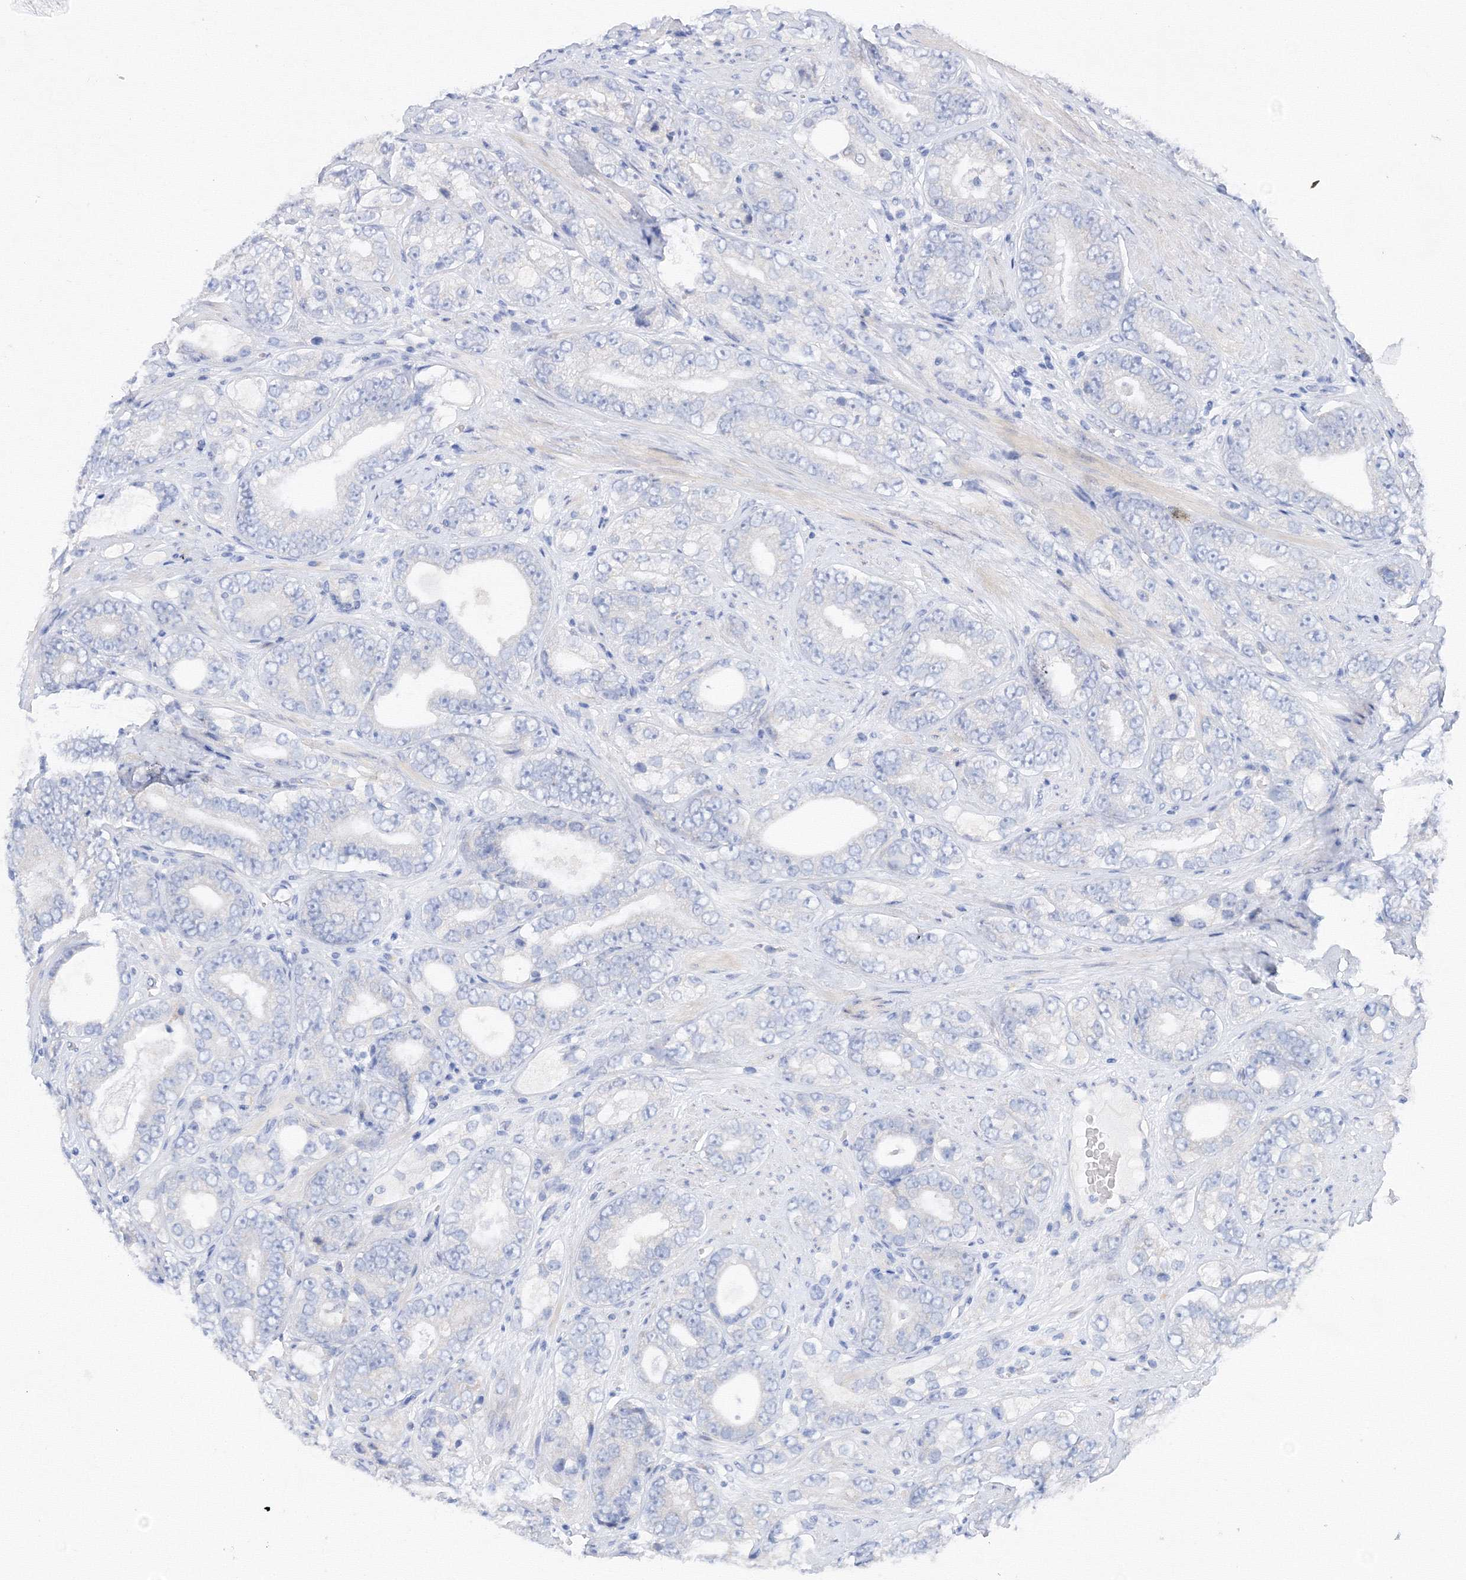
{"staining": {"intensity": "negative", "quantity": "none", "location": "none"}, "tissue": "prostate cancer", "cell_type": "Tumor cells", "image_type": "cancer", "snomed": [{"axis": "morphology", "description": "Adenocarcinoma, High grade"}, {"axis": "topography", "description": "Prostate"}], "caption": "Immunohistochemical staining of prostate adenocarcinoma (high-grade) demonstrates no significant staining in tumor cells.", "gene": "TAMM41", "patient": {"sex": "male", "age": 56}}